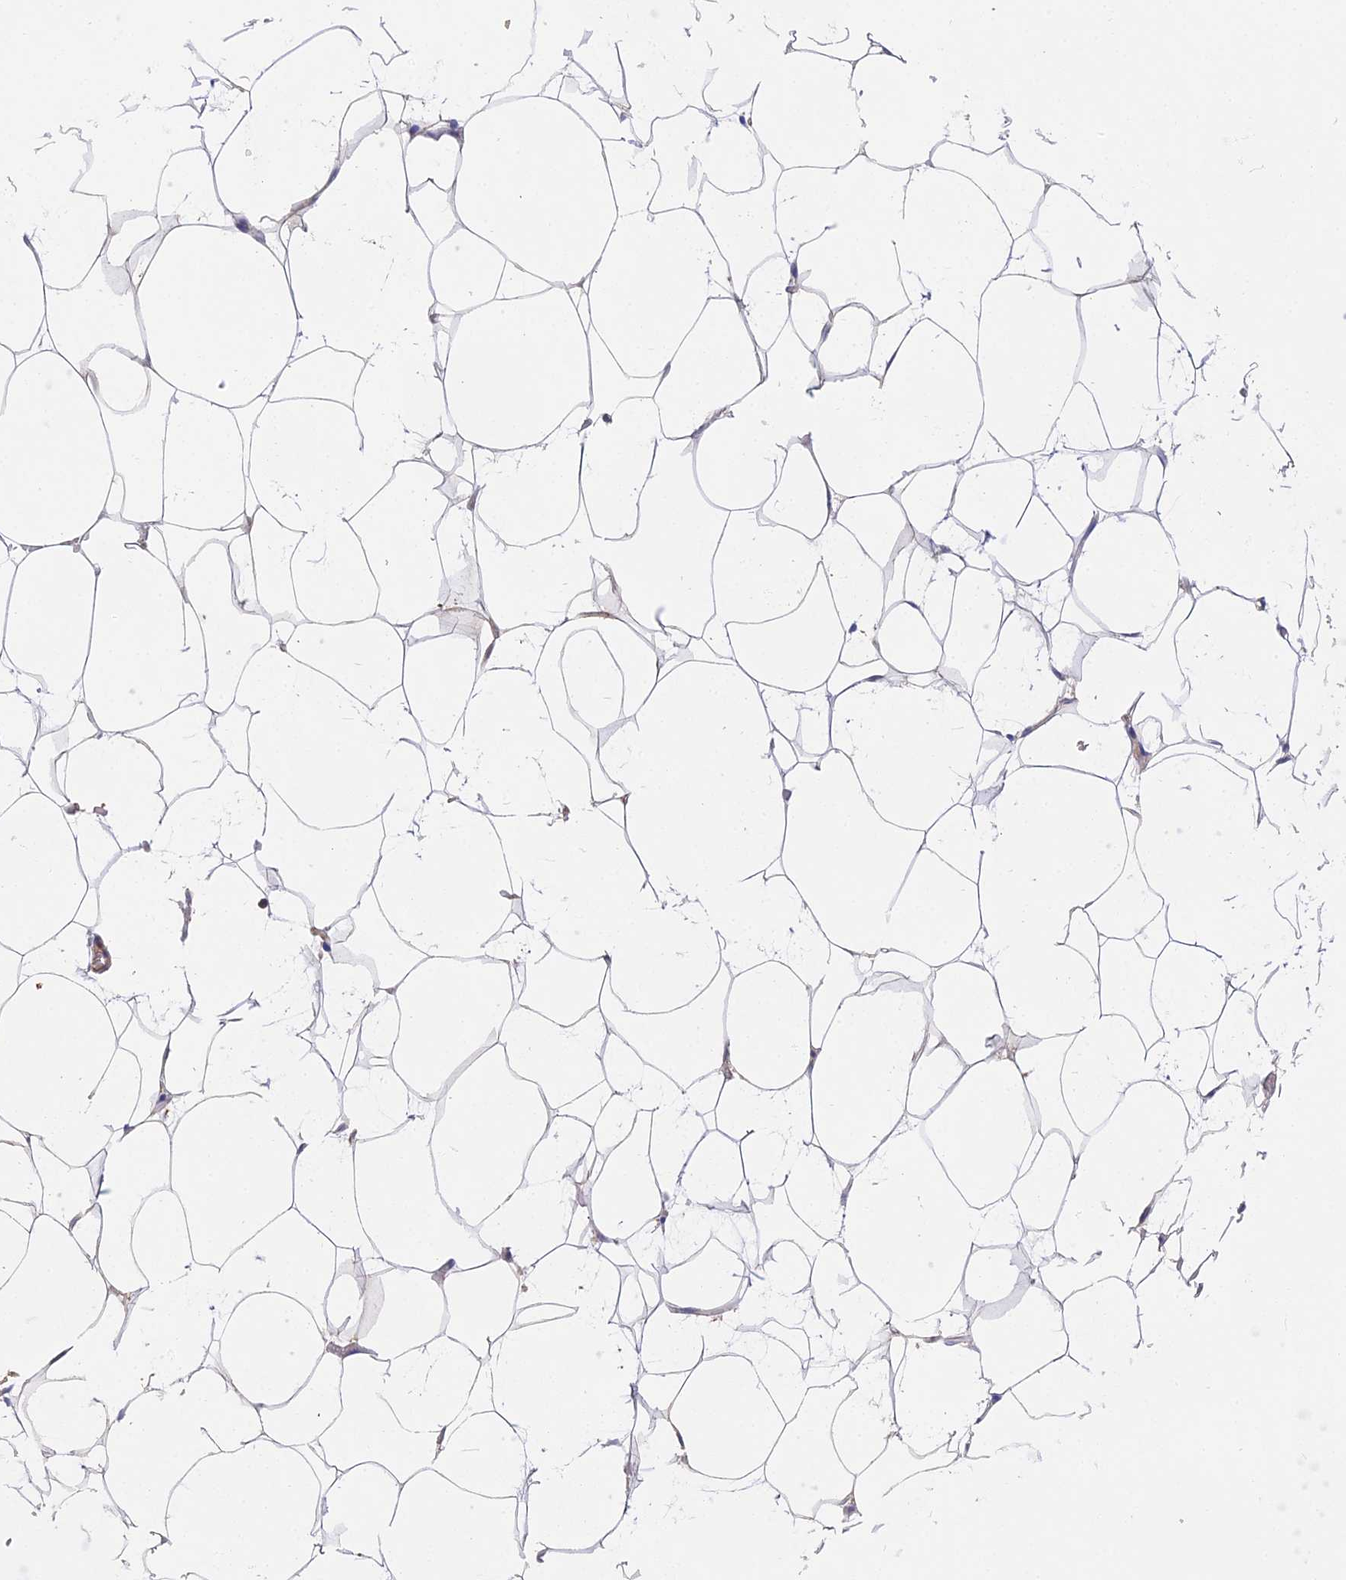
{"staining": {"intensity": "negative", "quantity": "none", "location": "none"}, "tissue": "adipose tissue", "cell_type": "Adipocytes", "image_type": "normal", "snomed": [{"axis": "morphology", "description": "Normal tissue, NOS"}, {"axis": "topography", "description": "Breast"}, {"axis": "topography", "description": "Adipose tissue"}], "caption": "Protein analysis of normal adipose tissue displays no significant staining in adipocytes.", "gene": "PPP2R2A", "patient": {"sex": "female", "age": 25}}